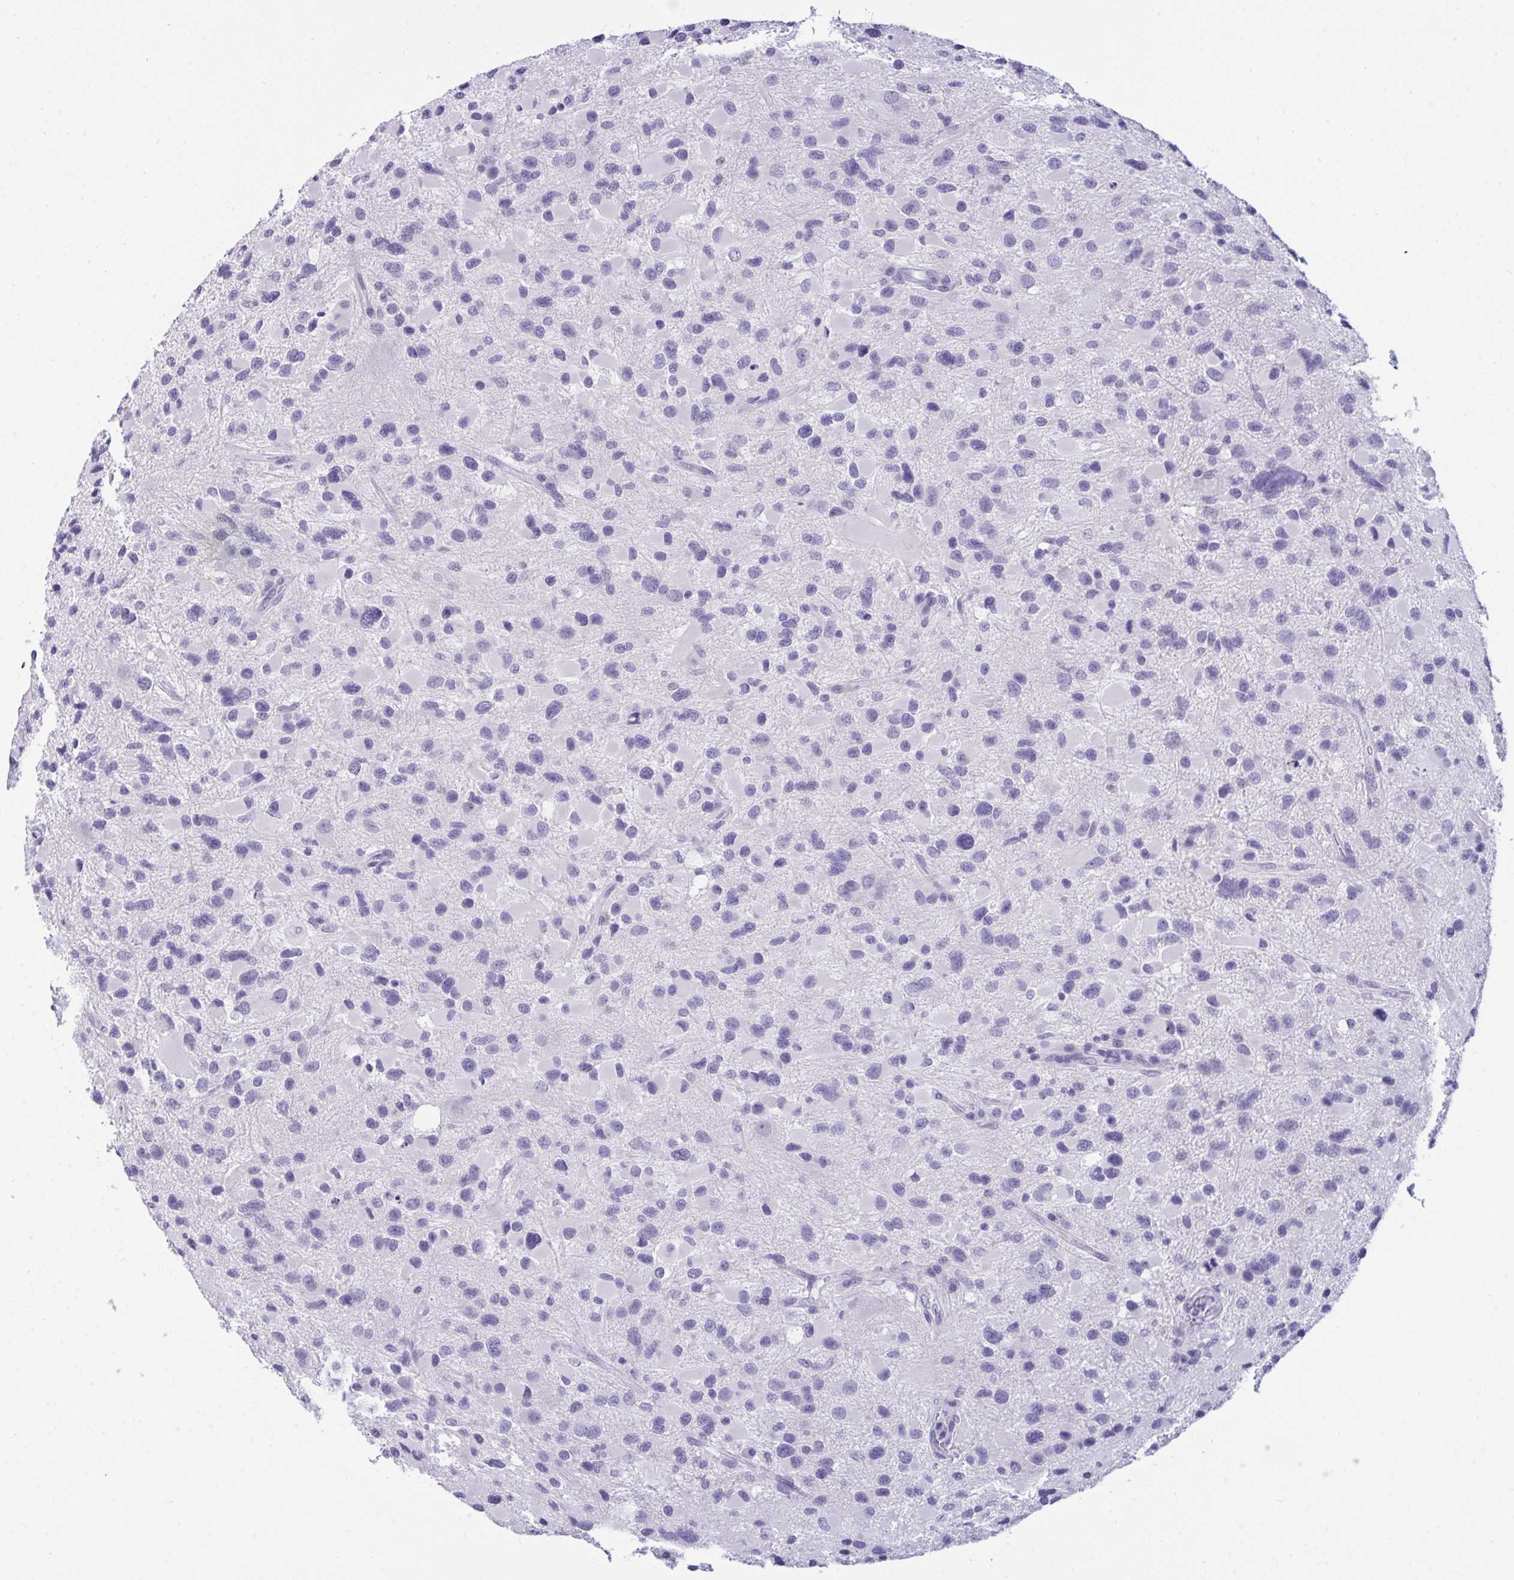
{"staining": {"intensity": "negative", "quantity": "none", "location": "none"}, "tissue": "glioma", "cell_type": "Tumor cells", "image_type": "cancer", "snomed": [{"axis": "morphology", "description": "Glioma, malignant, Low grade"}, {"axis": "topography", "description": "Brain"}], "caption": "Immunohistochemistry (IHC) photomicrograph of human glioma stained for a protein (brown), which displays no staining in tumor cells.", "gene": "PRDM9", "patient": {"sex": "female", "age": 32}}